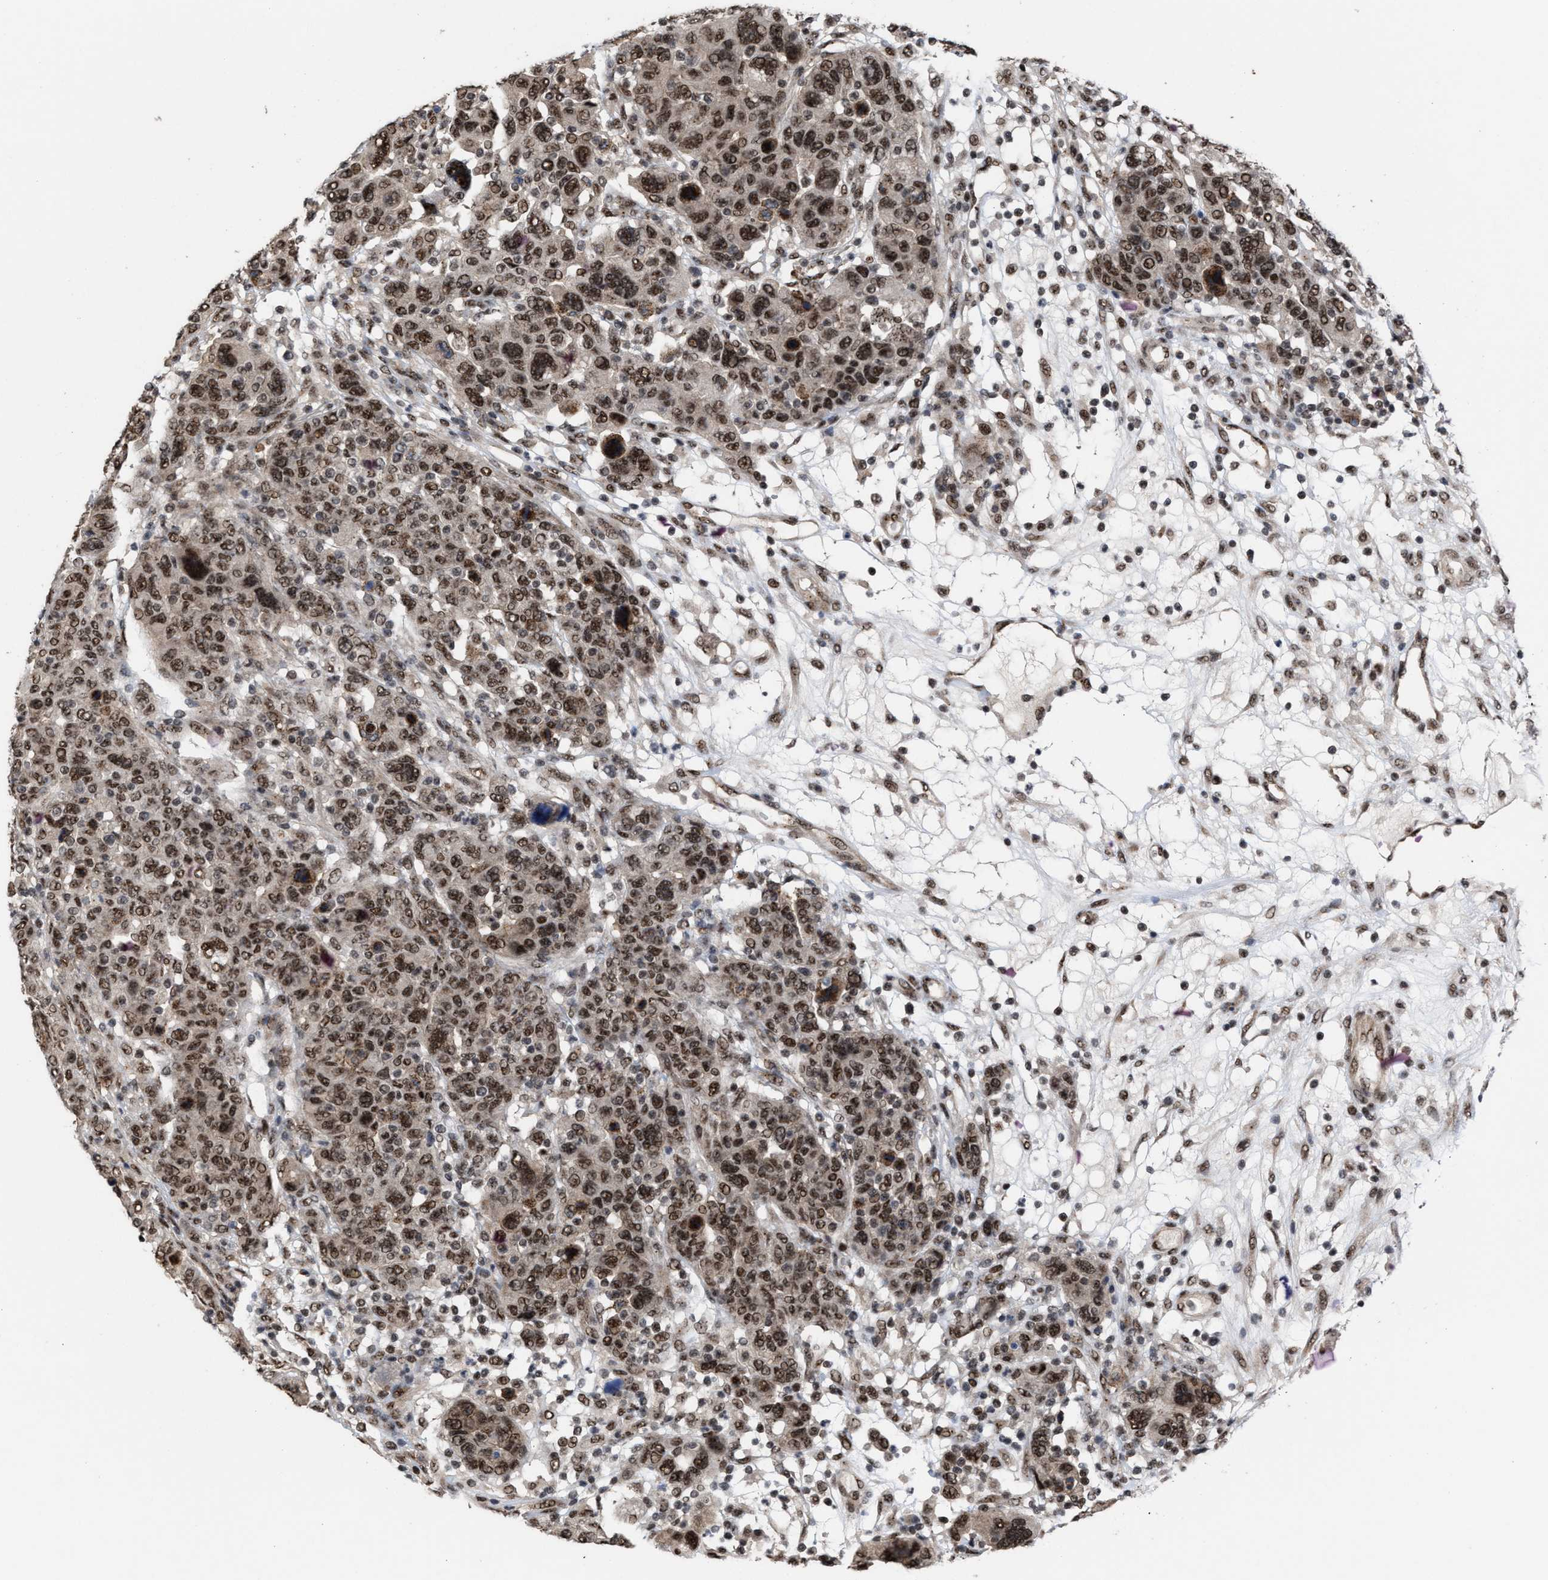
{"staining": {"intensity": "strong", "quantity": ">75%", "location": "cytoplasmic/membranous,nuclear"}, "tissue": "breast cancer", "cell_type": "Tumor cells", "image_type": "cancer", "snomed": [{"axis": "morphology", "description": "Duct carcinoma"}, {"axis": "topography", "description": "Breast"}], "caption": "Human infiltrating ductal carcinoma (breast) stained with a protein marker shows strong staining in tumor cells.", "gene": "EIF4A3", "patient": {"sex": "female", "age": 37}}